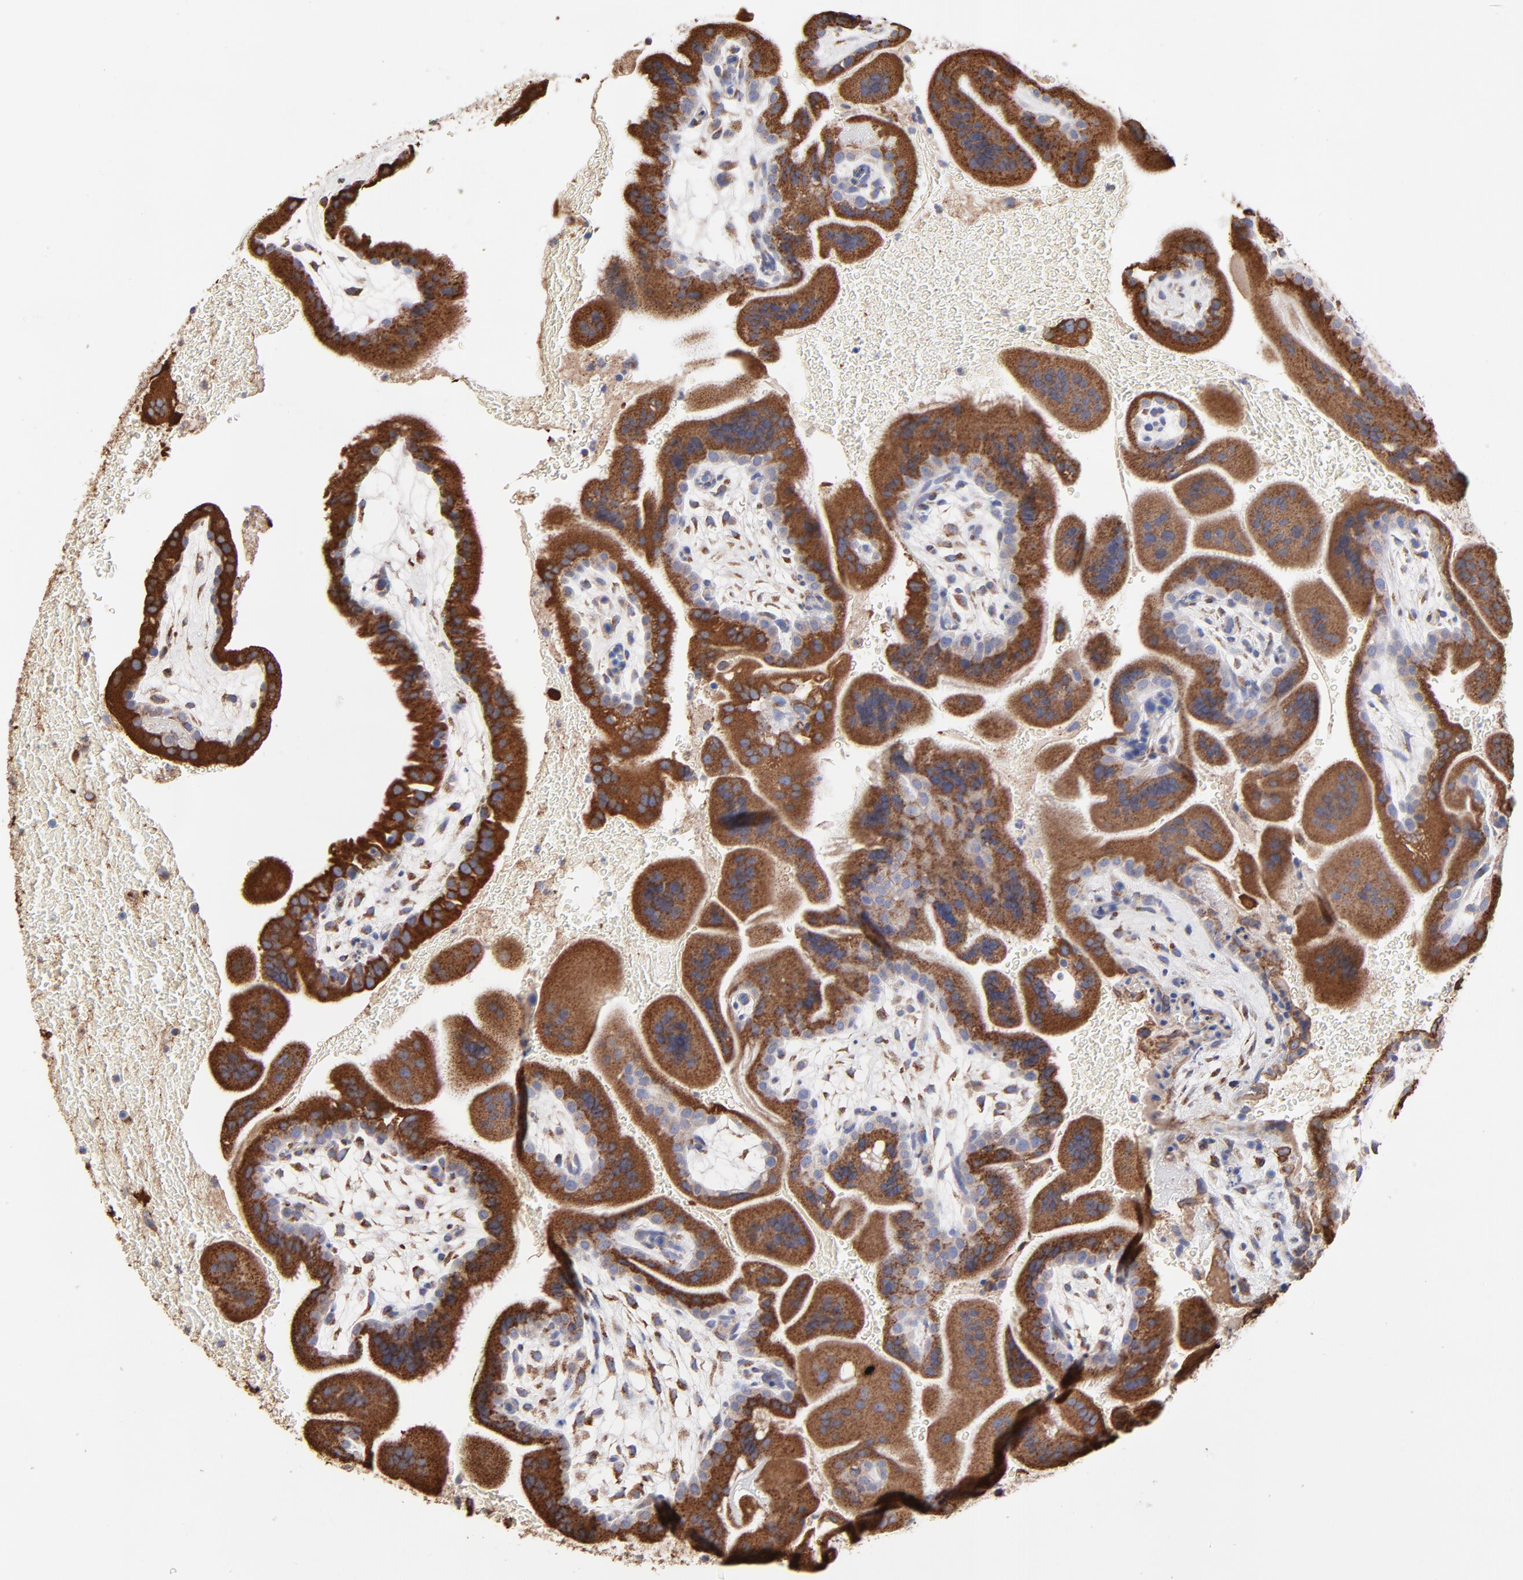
{"staining": {"intensity": "strong", "quantity": ">75%", "location": "cytoplasmic/membranous"}, "tissue": "placenta", "cell_type": "Trophoblastic cells", "image_type": "normal", "snomed": [{"axis": "morphology", "description": "Normal tissue, NOS"}, {"axis": "topography", "description": "Placenta"}], "caption": "High-power microscopy captured an immunohistochemistry (IHC) photomicrograph of benign placenta, revealing strong cytoplasmic/membranous positivity in approximately >75% of trophoblastic cells.", "gene": "LMAN1", "patient": {"sex": "female", "age": 19}}